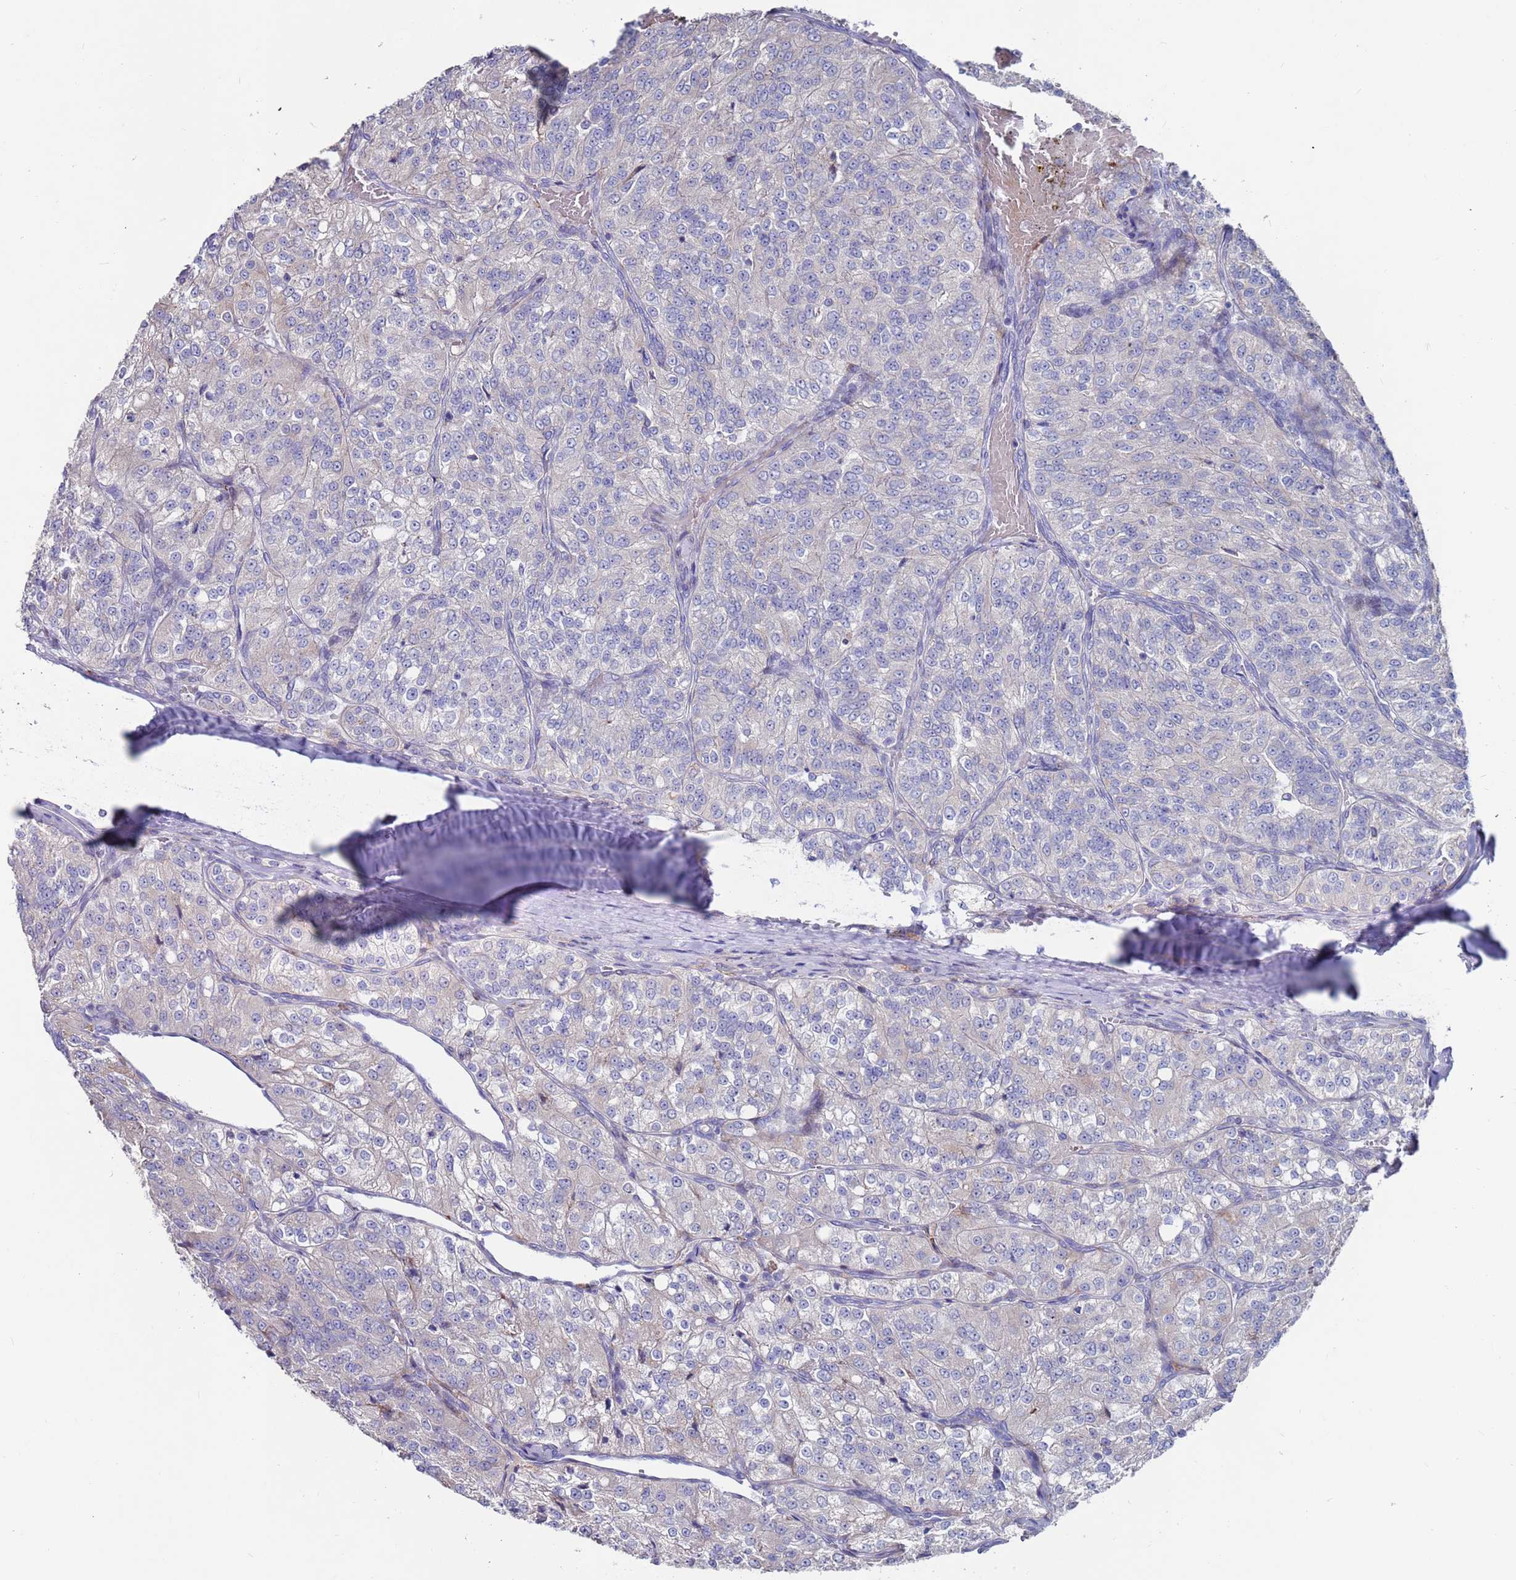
{"staining": {"intensity": "negative", "quantity": "none", "location": "none"}, "tissue": "renal cancer", "cell_type": "Tumor cells", "image_type": "cancer", "snomed": [{"axis": "morphology", "description": "Adenocarcinoma, NOS"}, {"axis": "topography", "description": "Kidney"}], "caption": "High magnification brightfield microscopy of renal cancer stained with DAB (3,3'-diaminobenzidine) (brown) and counterstained with hematoxylin (blue): tumor cells show no significant expression.", "gene": "FBXO27", "patient": {"sex": "female", "age": 63}}